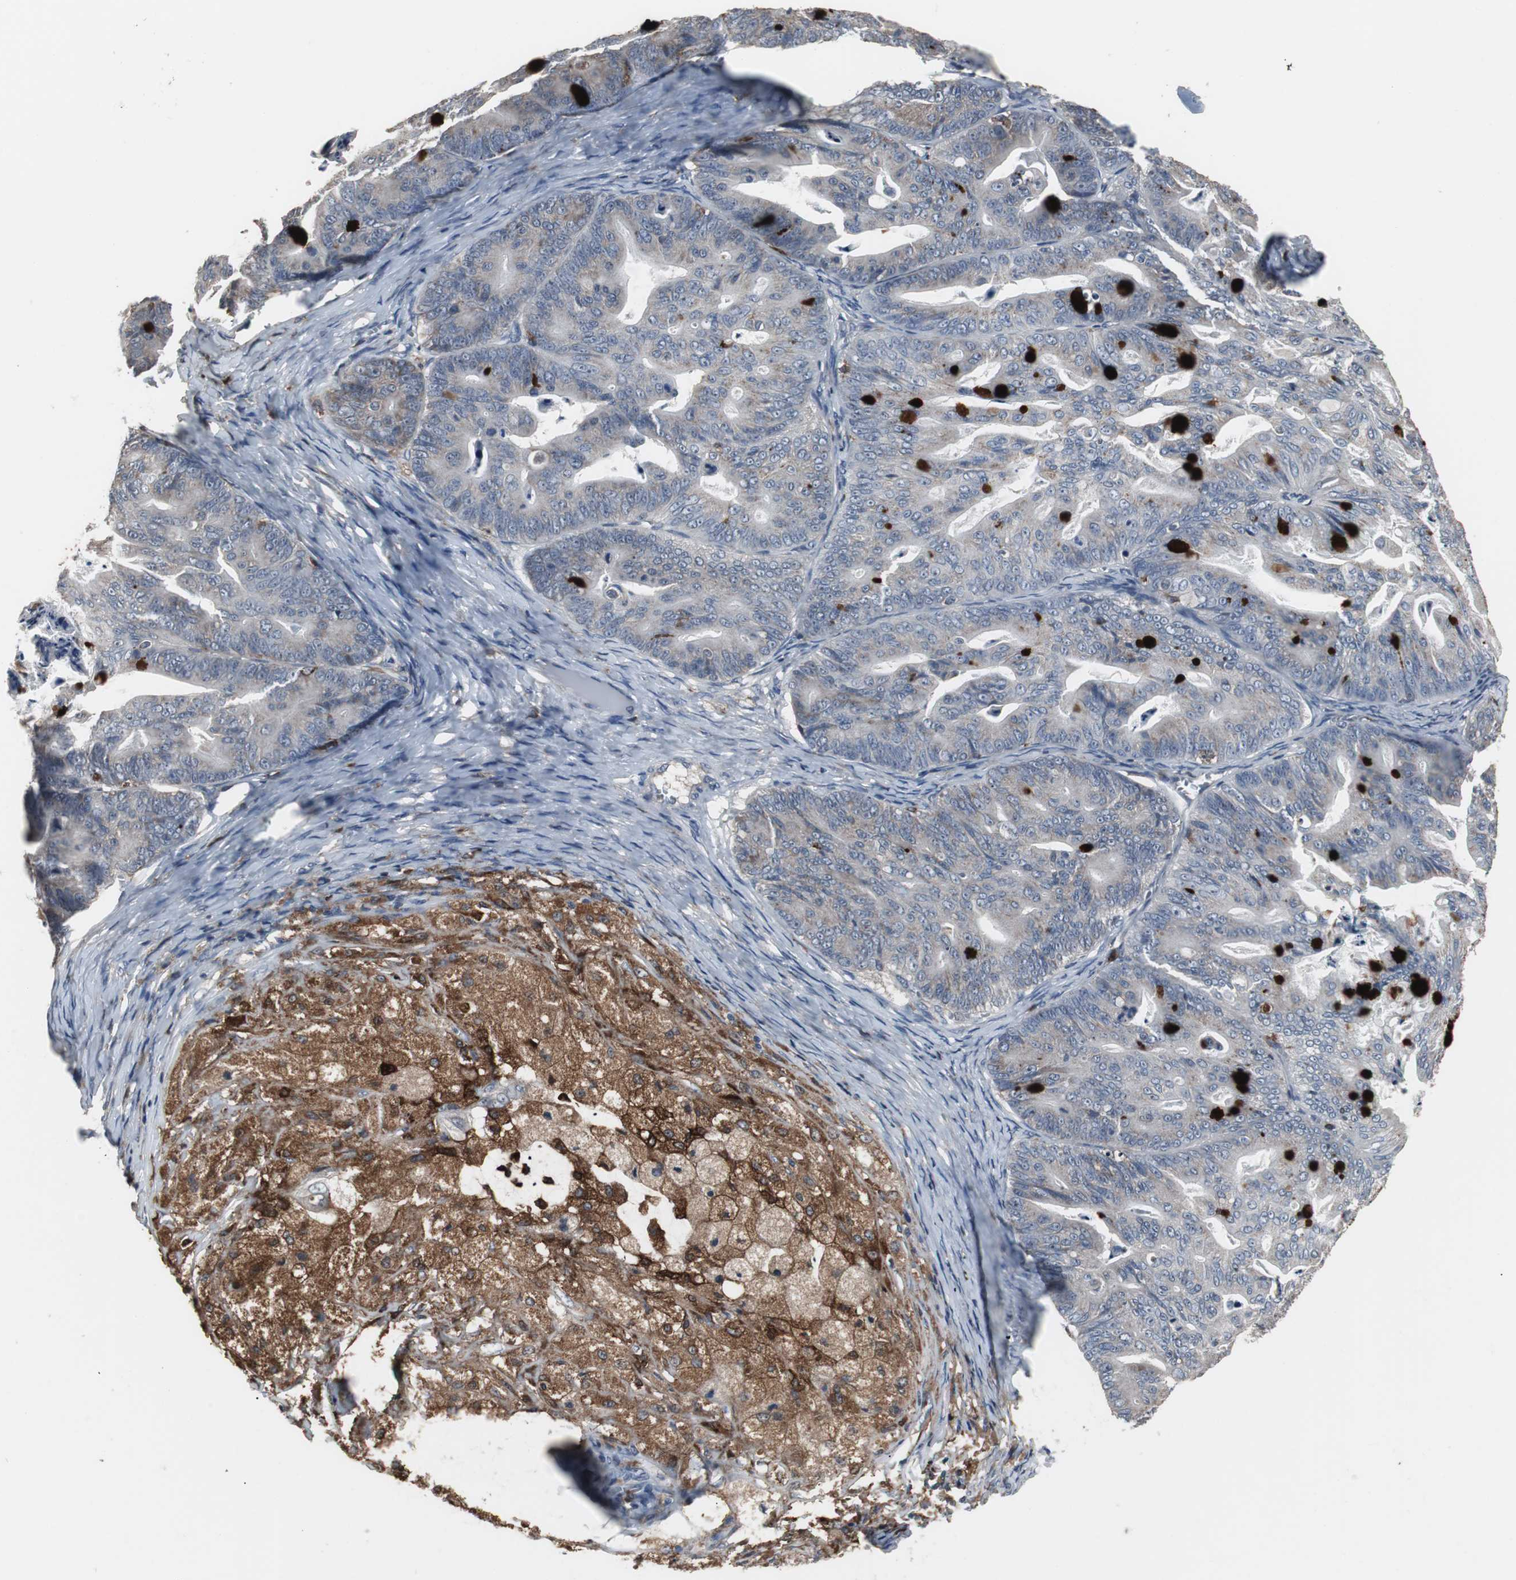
{"staining": {"intensity": "strong", "quantity": "<25%", "location": "cytoplasmic/membranous"}, "tissue": "ovarian cancer", "cell_type": "Tumor cells", "image_type": "cancer", "snomed": [{"axis": "morphology", "description": "Cystadenocarcinoma, mucinous, NOS"}, {"axis": "topography", "description": "Ovary"}], "caption": "Human mucinous cystadenocarcinoma (ovarian) stained for a protein (brown) reveals strong cytoplasmic/membranous positive expression in approximately <25% of tumor cells.", "gene": "NCF2", "patient": {"sex": "female", "age": 36}}